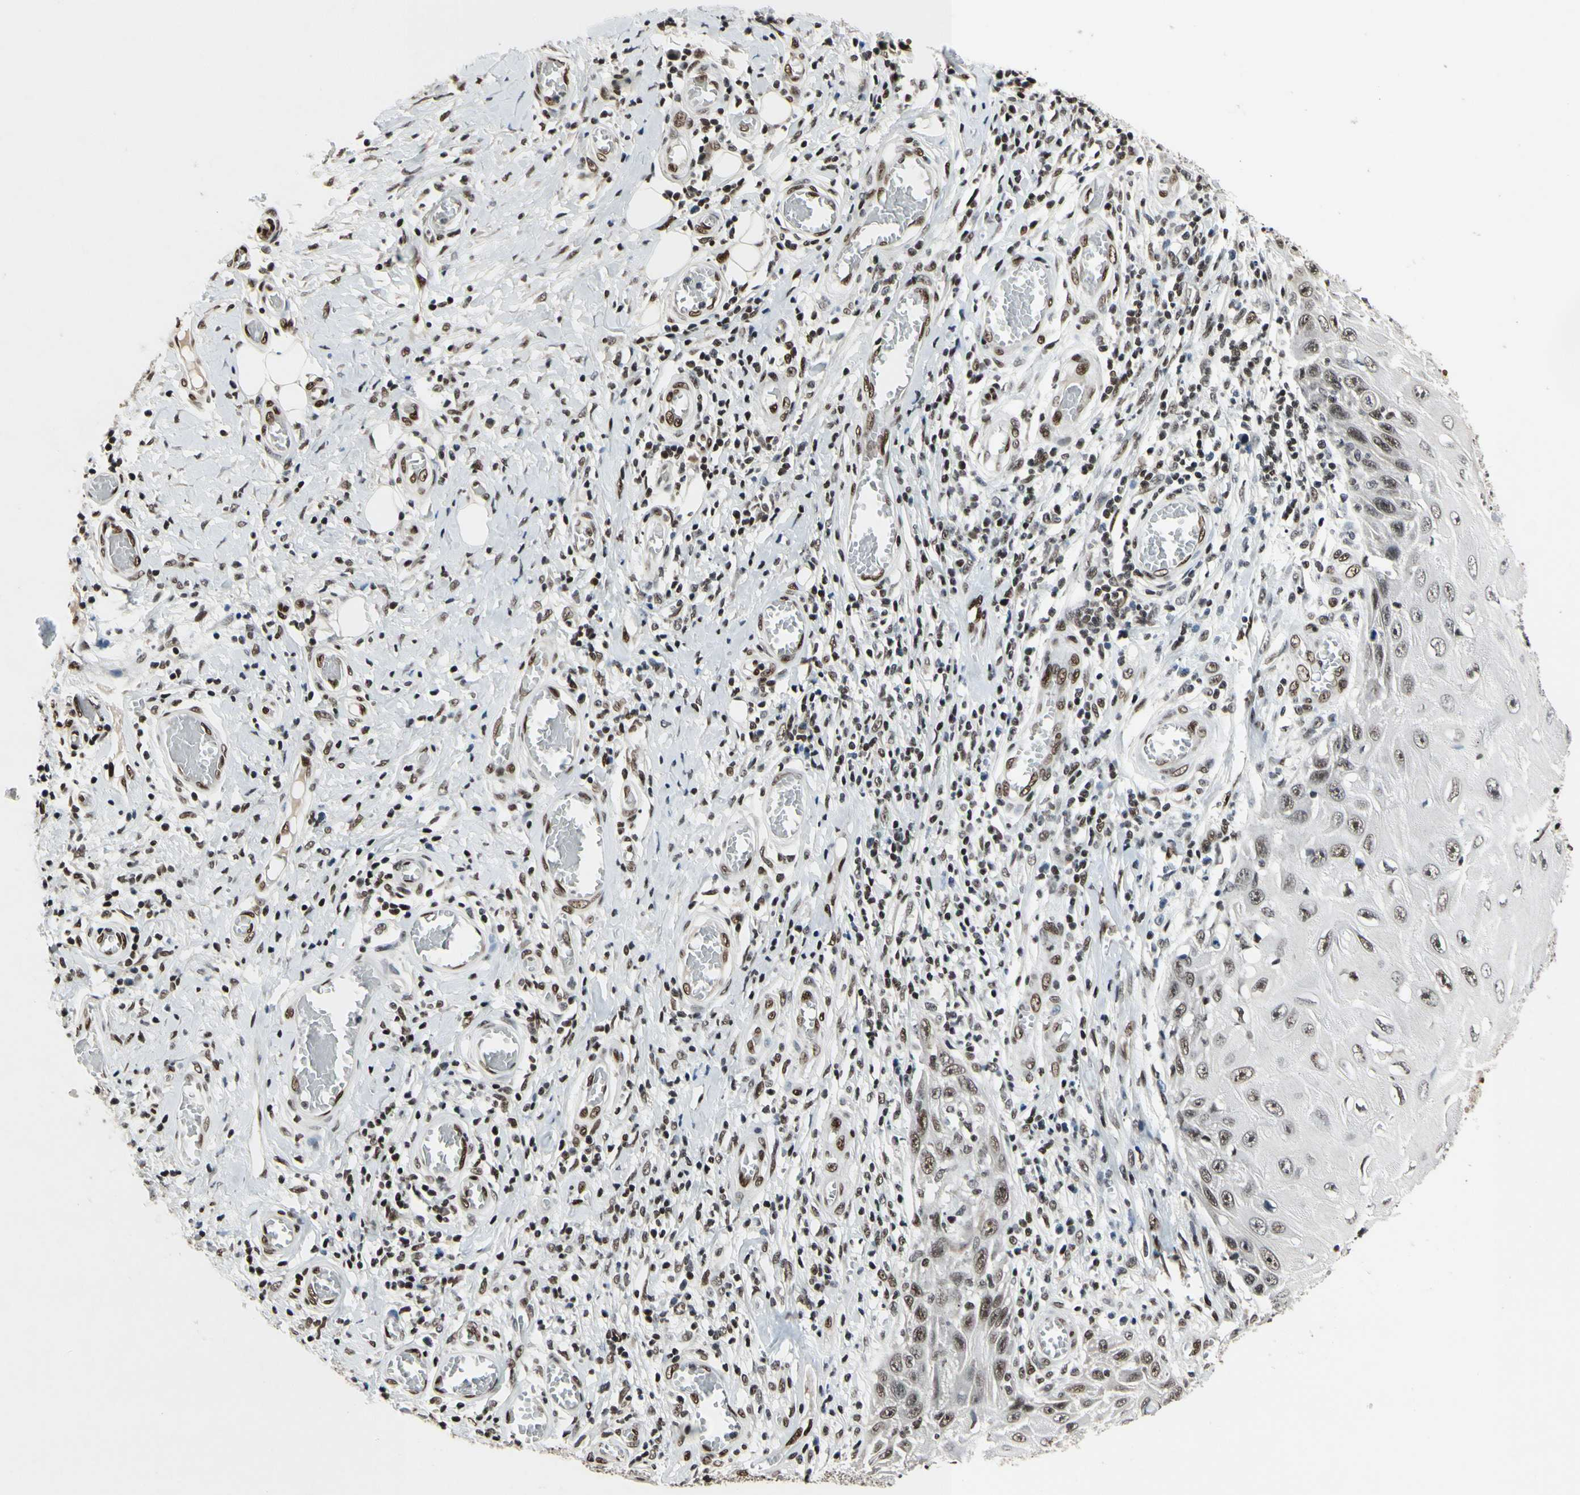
{"staining": {"intensity": "moderate", "quantity": ">75%", "location": "nuclear"}, "tissue": "skin cancer", "cell_type": "Tumor cells", "image_type": "cancer", "snomed": [{"axis": "morphology", "description": "Squamous cell carcinoma, NOS"}, {"axis": "topography", "description": "Skin"}], "caption": "Skin cancer (squamous cell carcinoma) was stained to show a protein in brown. There is medium levels of moderate nuclear positivity in about >75% of tumor cells. The staining was performed using DAB, with brown indicating positive protein expression. Nuclei are stained blue with hematoxylin.", "gene": "RECQL", "patient": {"sex": "female", "age": 73}}